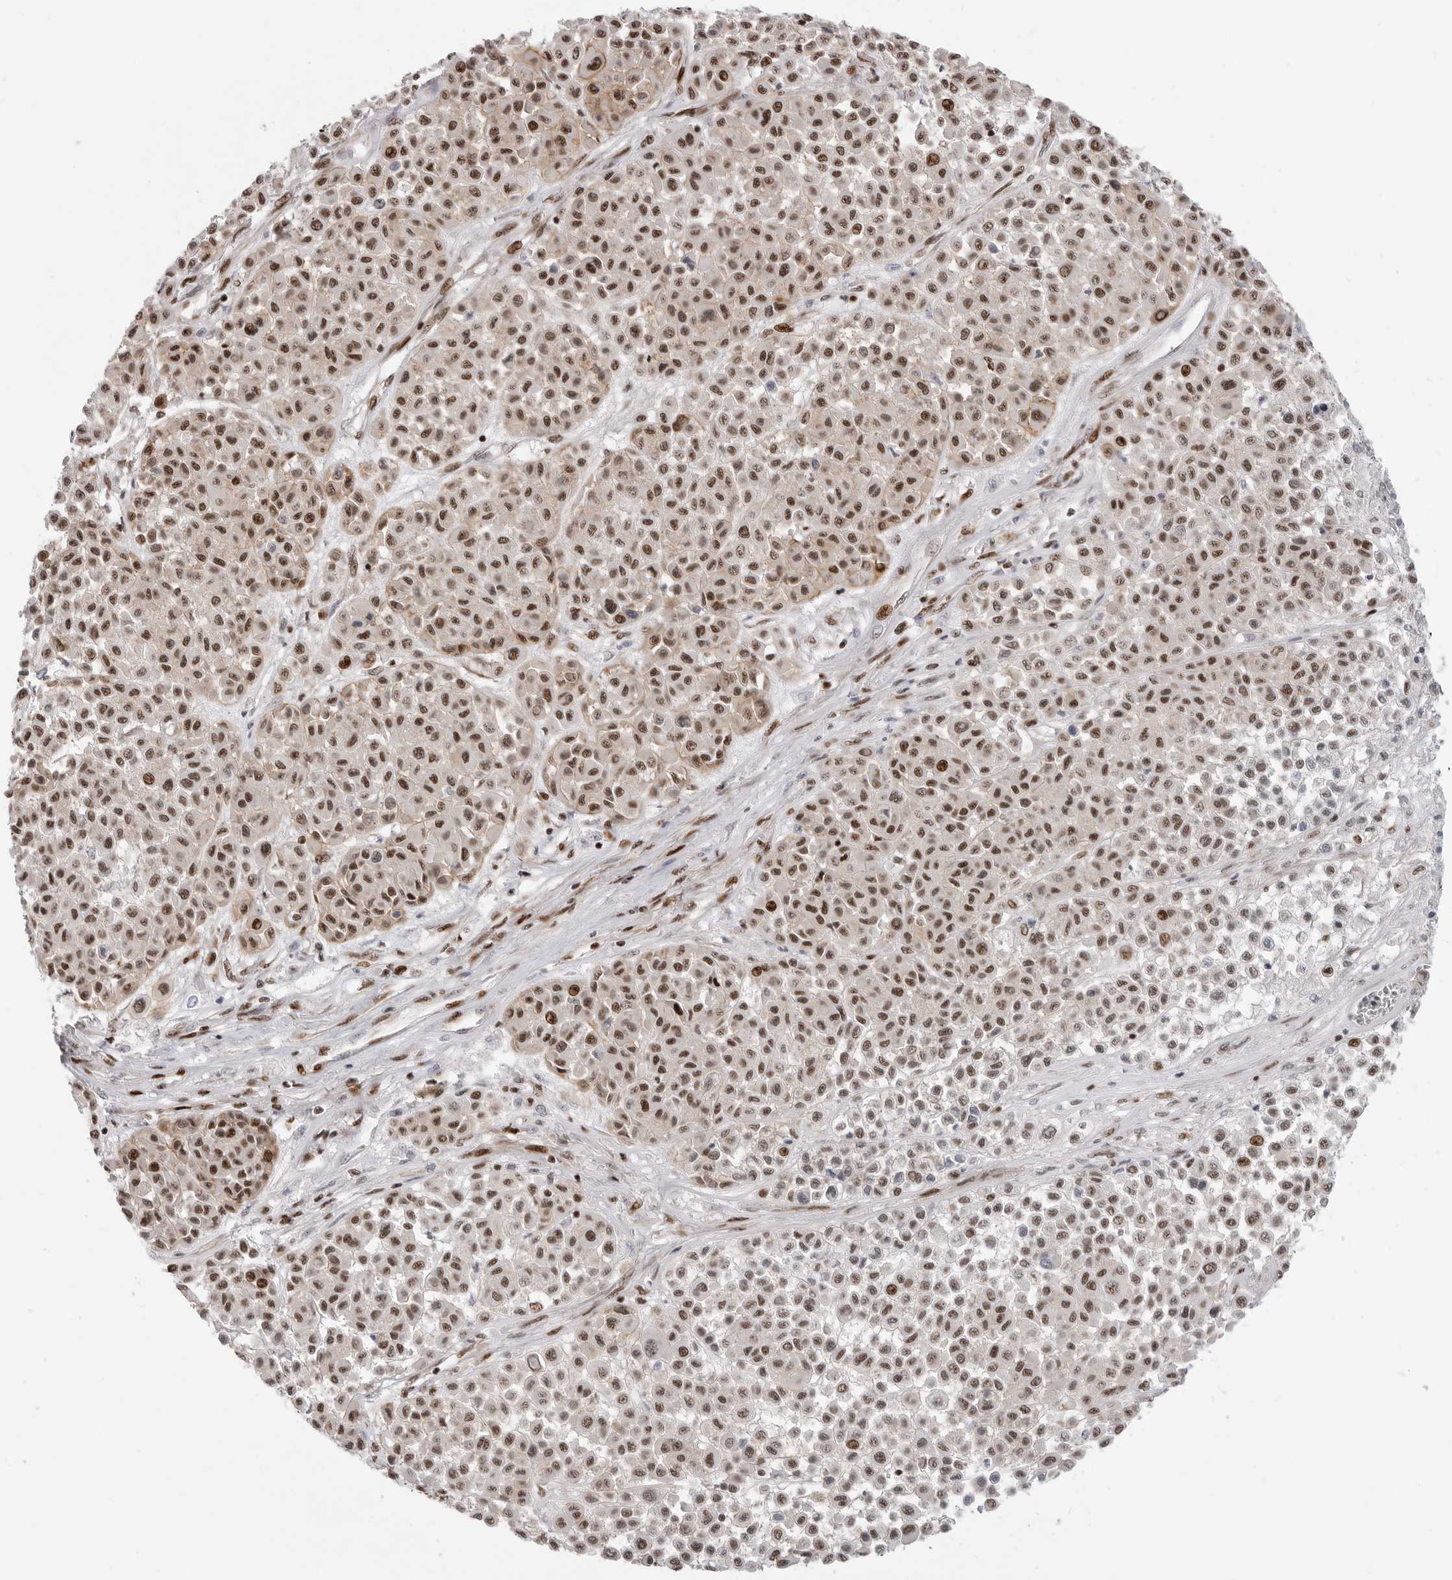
{"staining": {"intensity": "strong", "quantity": "25%-75%", "location": "nuclear"}, "tissue": "melanoma", "cell_type": "Tumor cells", "image_type": "cancer", "snomed": [{"axis": "morphology", "description": "Malignant melanoma, Metastatic site"}, {"axis": "topography", "description": "Soft tissue"}], "caption": "Immunohistochemistry (IHC) staining of melanoma, which reveals high levels of strong nuclear expression in about 25%-75% of tumor cells indicating strong nuclear protein positivity. The staining was performed using DAB (3,3'-diaminobenzidine) (brown) for protein detection and nuclei were counterstained in hematoxylin (blue).", "gene": "GPATCH2", "patient": {"sex": "male", "age": 41}}